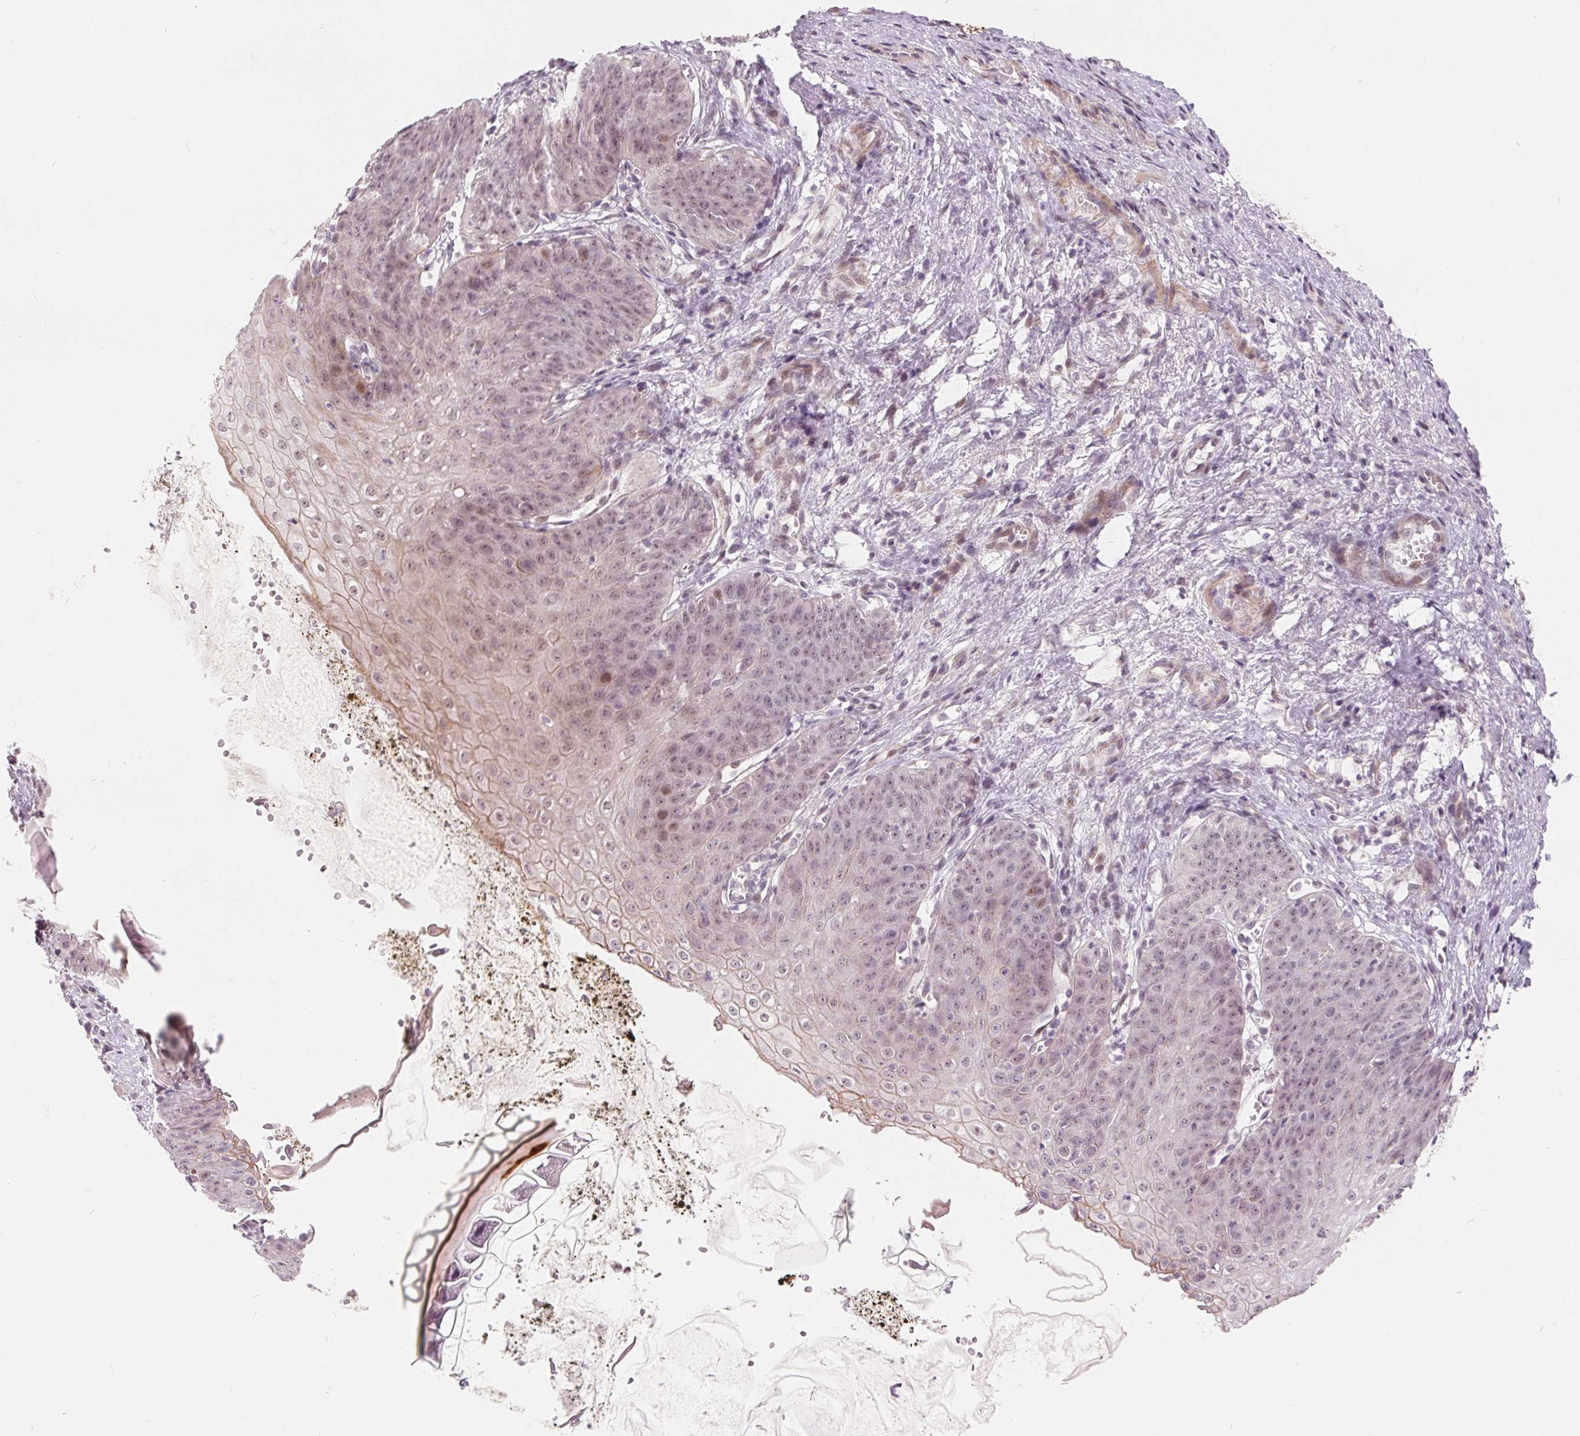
{"staining": {"intensity": "moderate", "quantity": "<25%", "location": "nuclear"}, "tissue": "esophagus", "cell_type": "Squamous epithelial cells", "image_type": "normal", "snomed": [{"axis": "morphology", "description": "Normal tissue, NOS"}, {"axis": "topography", "description": "Esophagus"}], "caption": "Esophagus stained for a protein (brown) demonstrates moderate nuclear positive expression in approximately <25% of squamous epithelial cells.", "gene": "NRG2", "patient": {"sex": "male", "age": 71}}